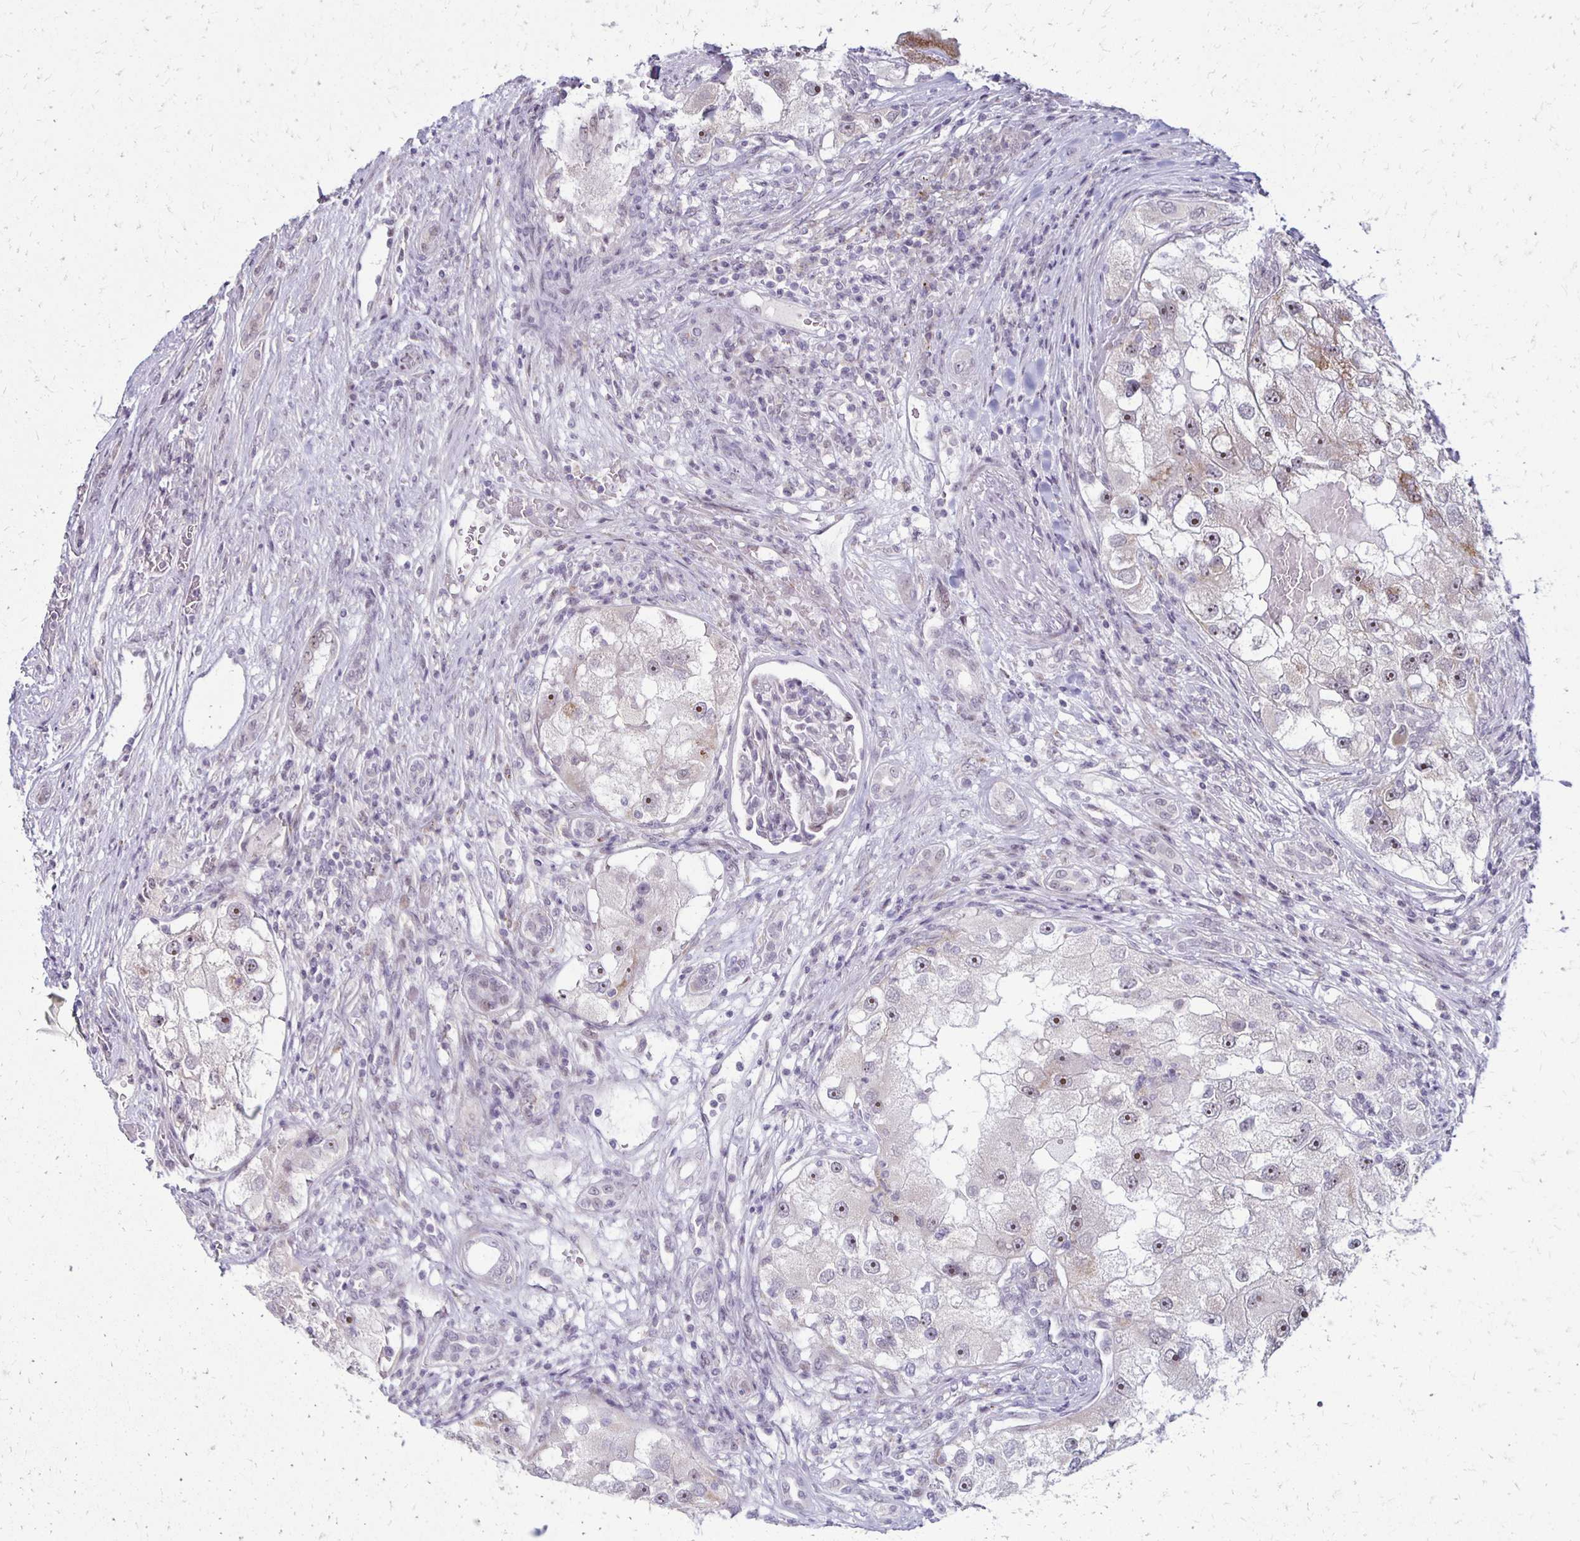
{"staining": {"intensity": "moderate", "quantity": "25%-75%", "location": "nuclear"}, "tissue": "renal cancer", "cell_type": "Tumor cells", "image_type": "cancer", "snomed": [{"axis": "morphology", "description": "Adenocarcinoma, NOS"}, {"axis": "topography", "description": "Kidney"}], "caption": "This is an image of immunohistochemistry staining of renal cancer (adenocarcinoma), which shows moderate positivity in the nuclear of tumor cells.", "gene": "DAGLA", "patient": {"sex": "male", "age": 63}}